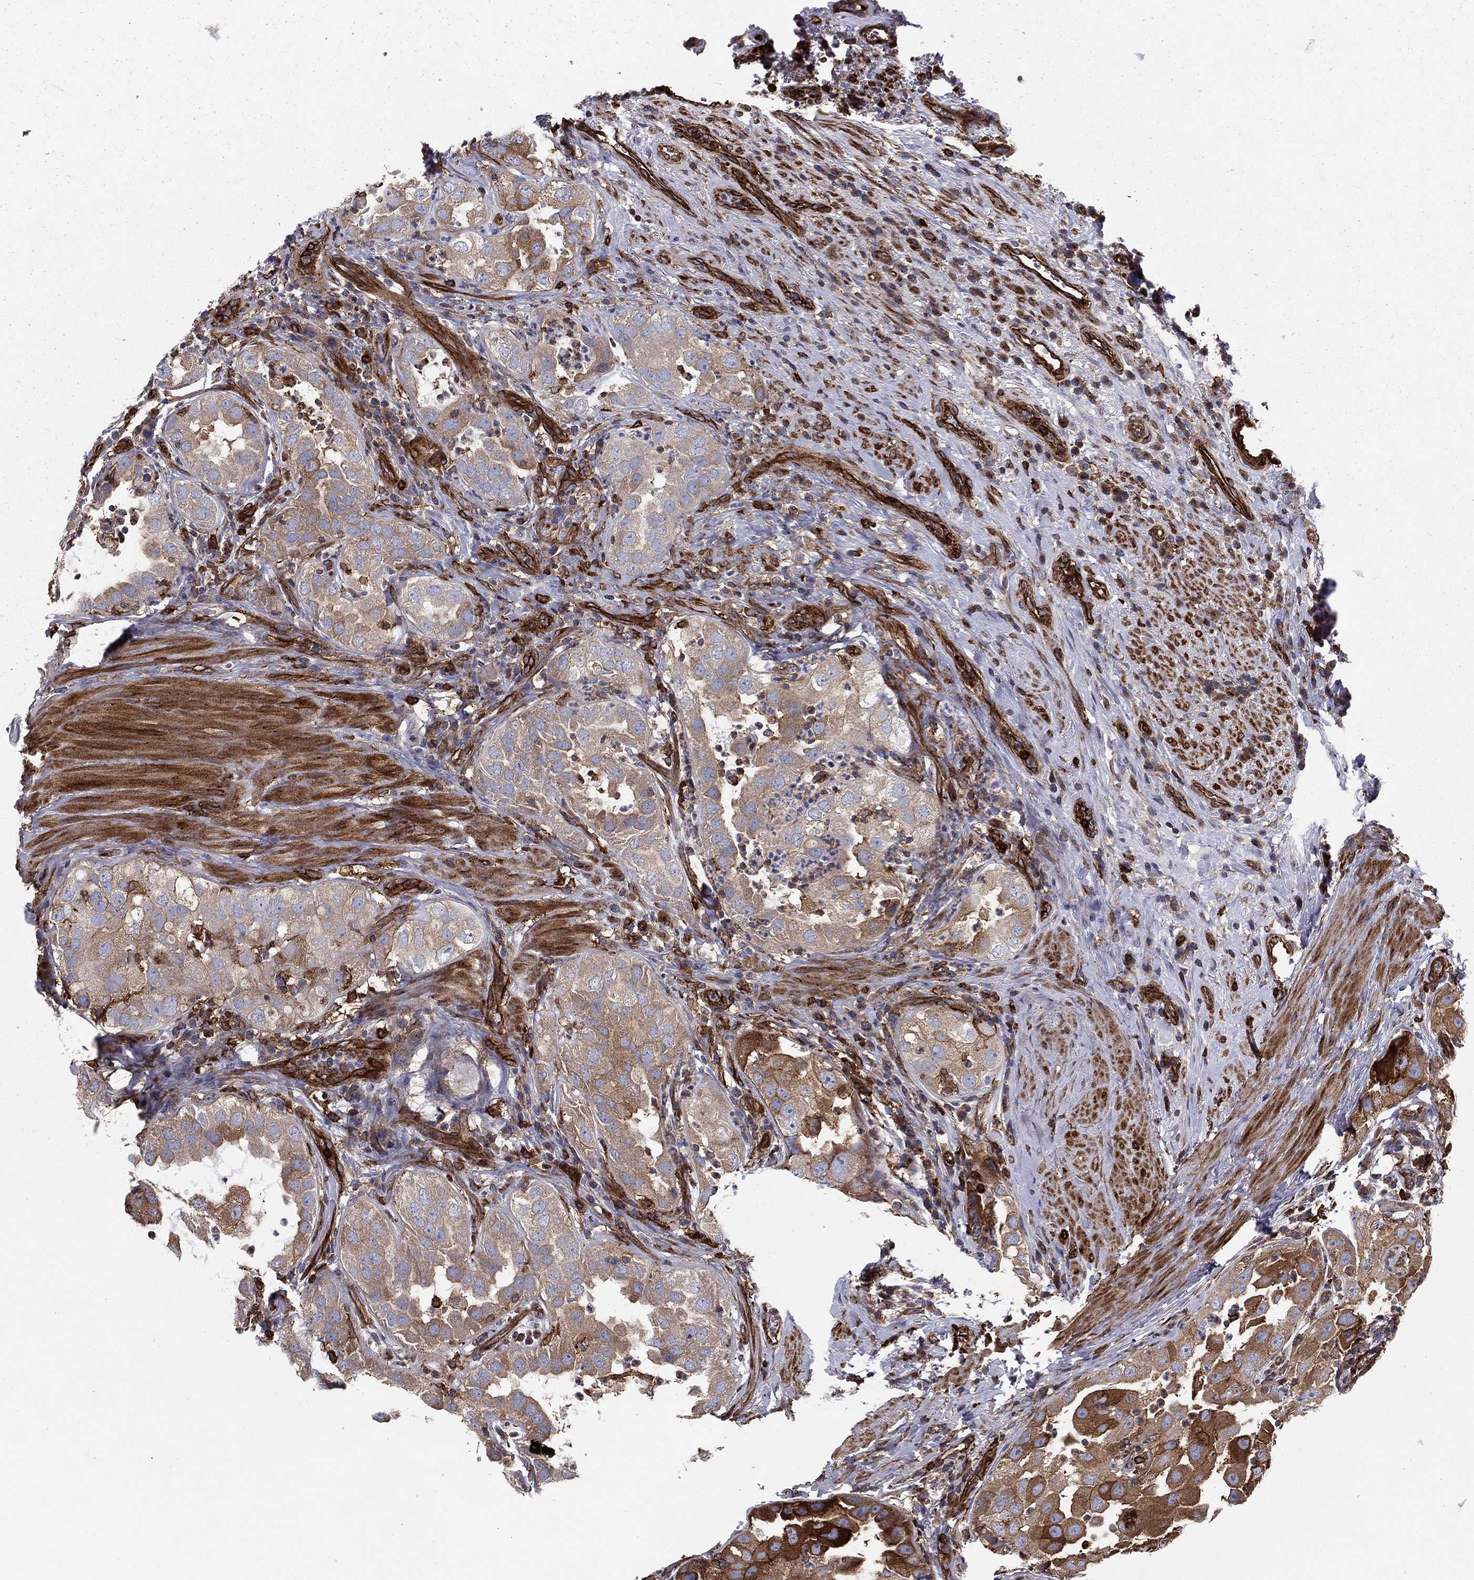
{"staining": {"intensity": "moderate", "quantity": "<25%", "location": "cytoplasmic/membranous"}, "tissue": "urothelial cancer", "cell_type": "Tumor cells", "image_type": "cancer", "snomed": [{"axis": "morphology", "description": "Urothelial carcinoma, High grade"}, {"axis": "topography", "description": "Urinary bladder"}], "caption": "An image of urothelial cancer stained for a protein displays moderate cytoplasmic/membranous brown staining in tumor cells. (brown staining indicates protein expression, while blue staining denotes nuclei).", "gene": "EHBP1L1", "patient": {"sex": "female", "age": 41}}